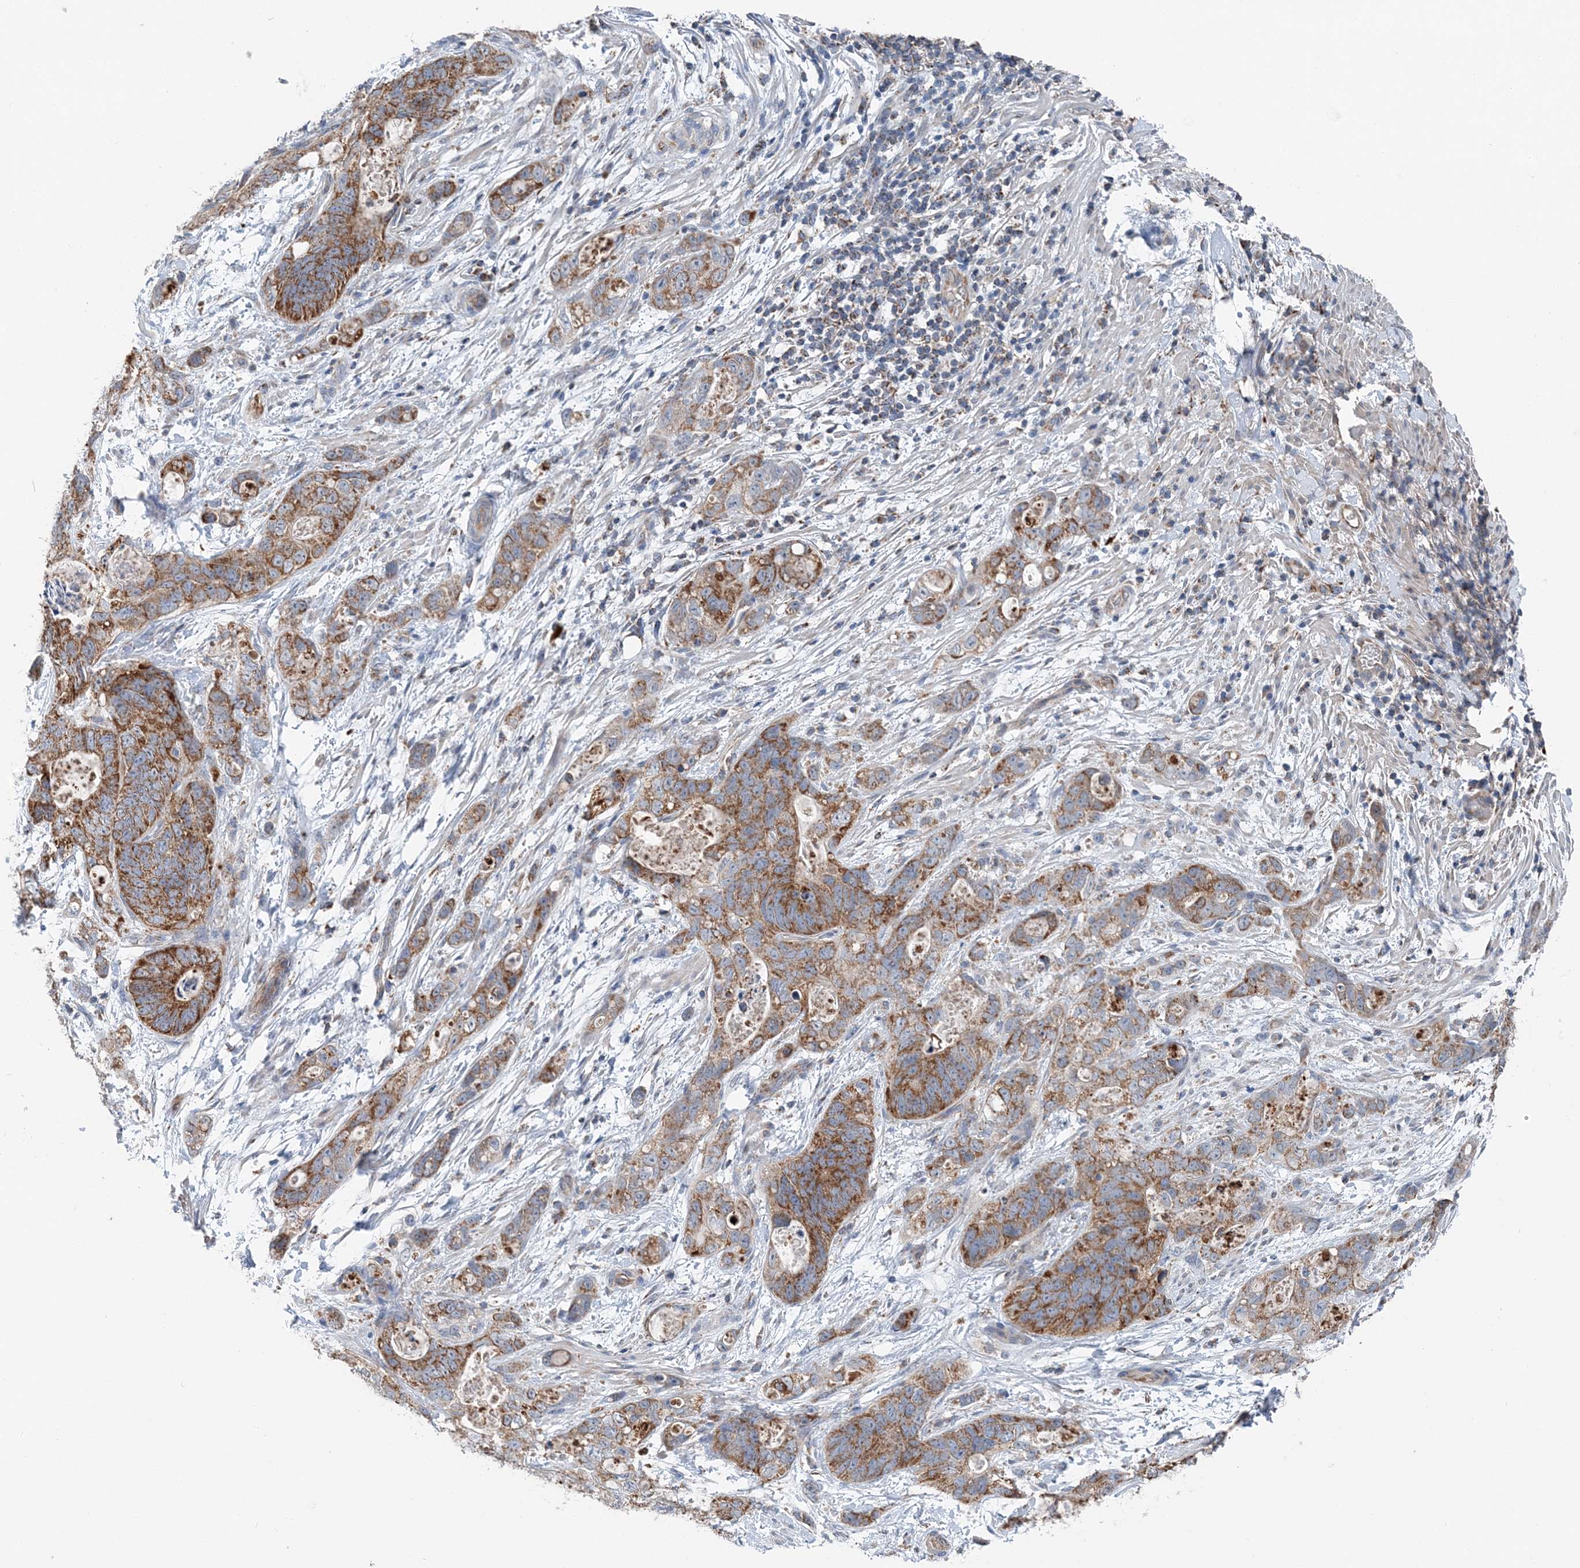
{"staining": {"intensity": "moderate", "quantity": ">75%", "location": "cytoplasmic/membranous"}, "tissue": "stomach cancer", "cell_type": "Tumor cells", "image_type": "cancer", "snomed": [{"axis": "morphology", "description": "Normal tissue, NOS"}, {"axis": "morphology", "description": "Adenocarcinoma, NOS"}, {"axis": "topography", "description": "Stomach"}], "caption": "Stomach cancer (adenocarcinoma) was stained to show a protein in brown. There is medium levels of moderate cytoplasmic/membranous positivity in about >75% of tumor cells. The protein is stained brown, and the nuclei are stained in blue (DAB IHC with brightfield microscopy, high magnification).", "gene": "SPRY2", "patient": {"sex": "female", "age": 89}}